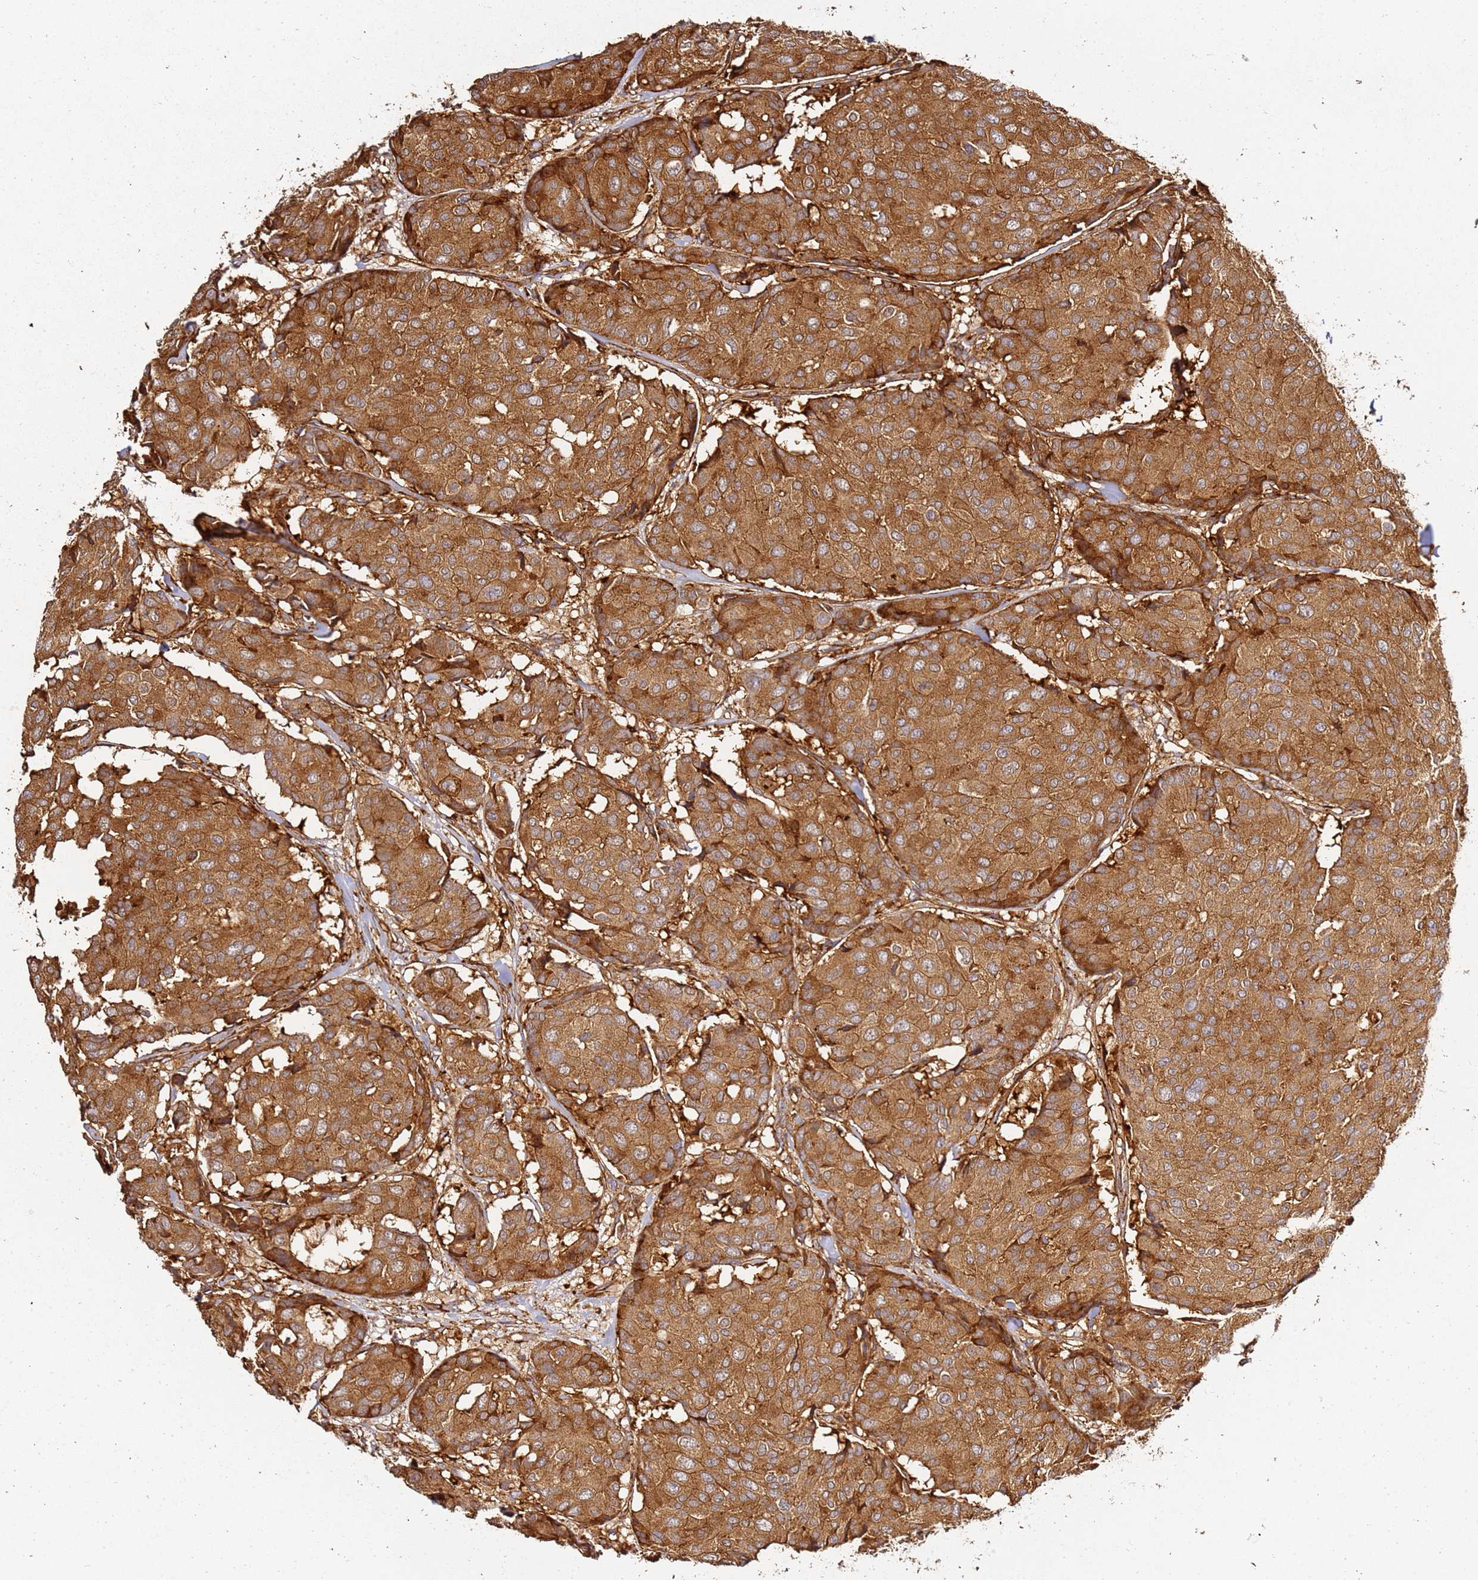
{"staining": {"intensity": "strong", "quantity": ">75%", "location": "cytoplasmic/membranous"}, "tissue": "breast cancer", "cell_type": "Tumor cells", "image_type": "cancer", "snomed": [{"axis": "morphology", "description": "Duct carcinoma"}, {"axis": "topography", "description": "Breast"}], "caption": "A high amount of strong cytoplasmic/membranous positivity is seen in approximately >75% of tumor cells in infiltrating ductal carcinoma (breast) tissue.", "gene": "DVL3", "patient": {"sex": "female", "age": 75}}